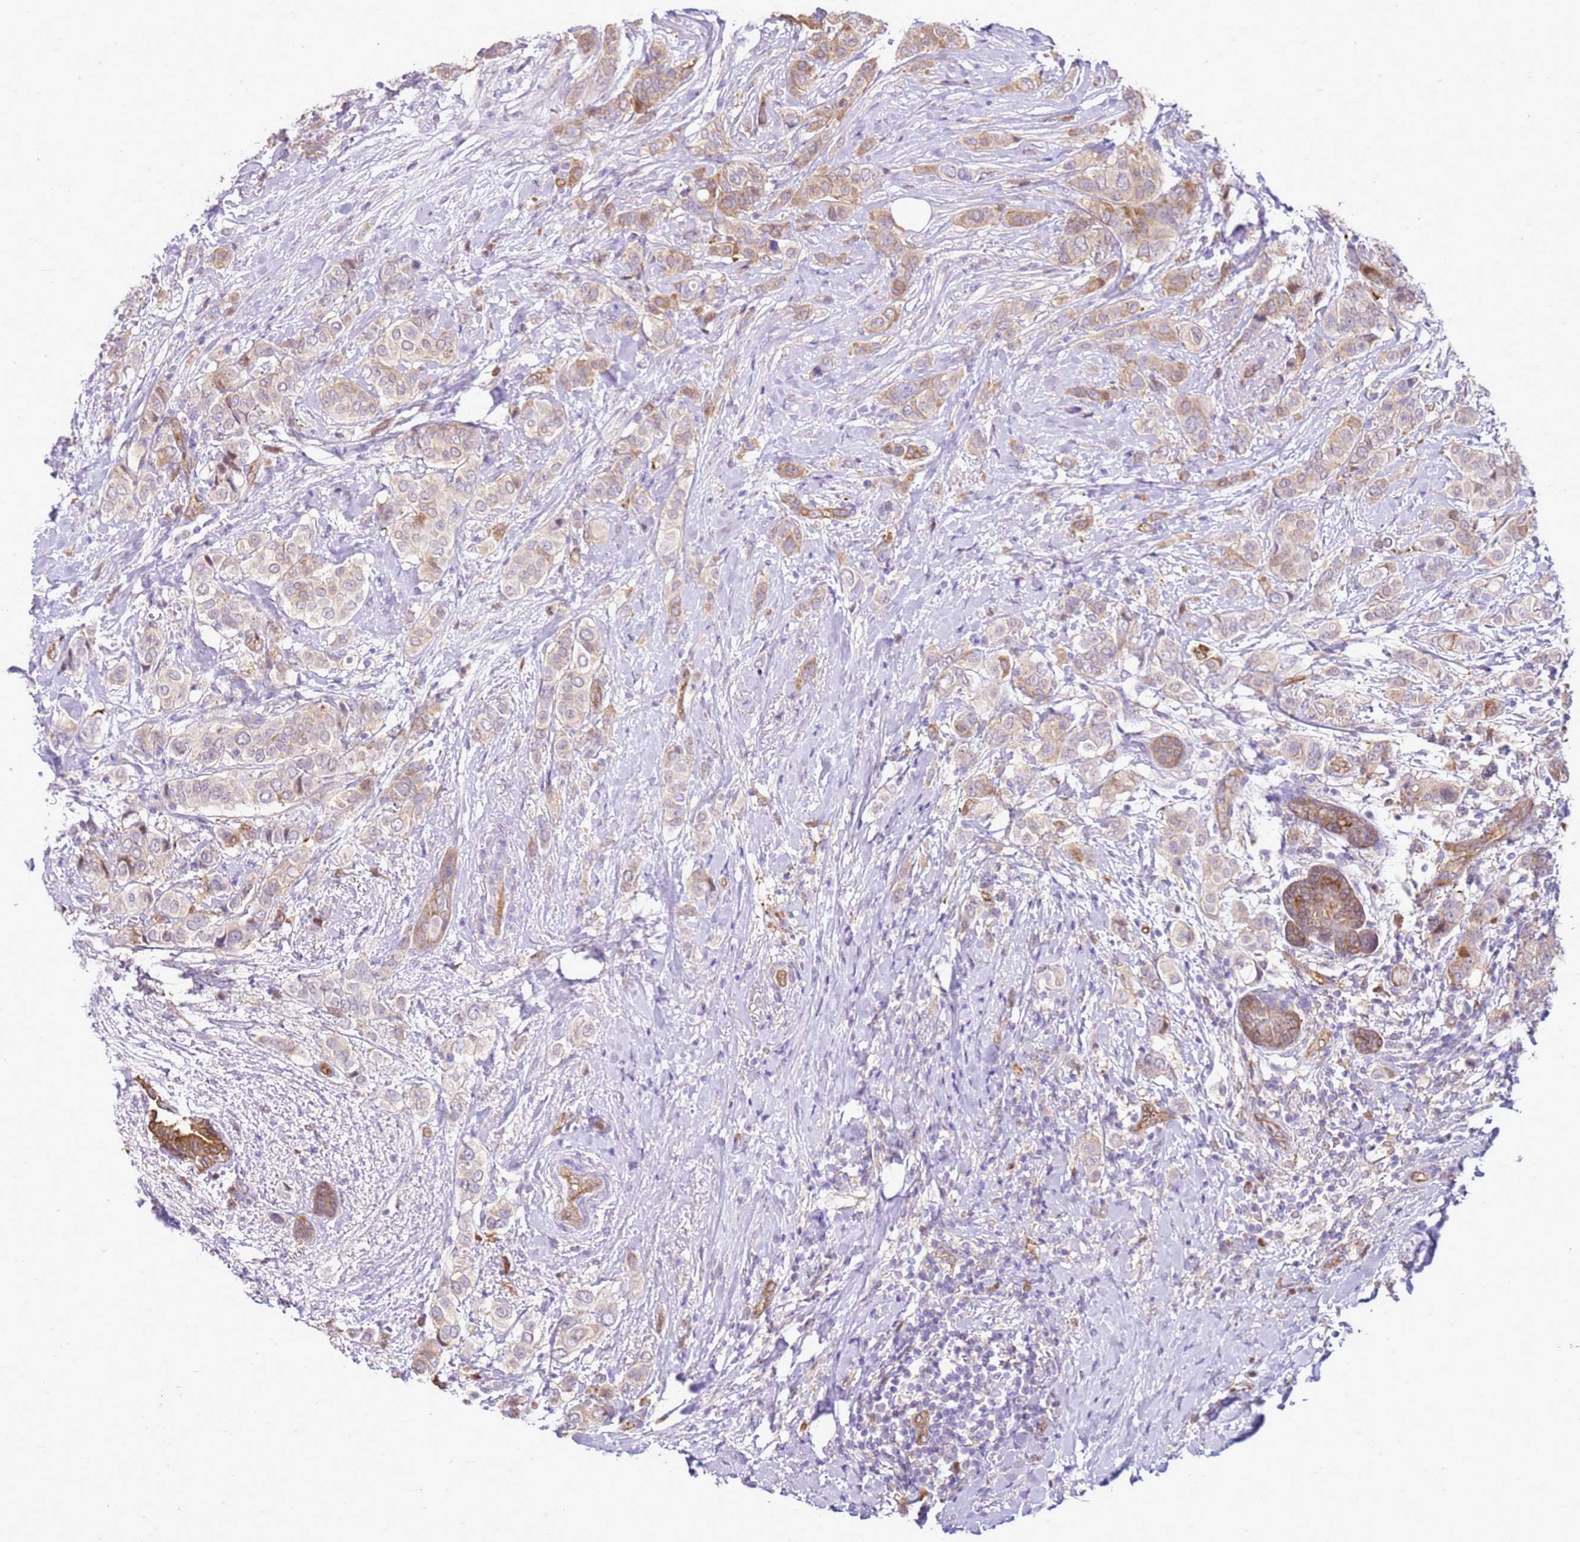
{"staining": {"intensity": "moderate", "quantity": "<25%", "location": "cytoplasmic/membranous"}, "tissue": "breast cancer", "cell_type": "Tumor cells", "image_type": "cancer", "snomed": [{"axis": "morphology", "description": "Lobular carcinoma"}, {"axis": "topography", "description": "Breast"}], "caption": "Moderate cytoplasmic/membranous staining for a protein is seen in approximately <25% of tumor cells of lobular carcinoma (breast) using IHC.", "gene": "YWHAE", "patient": {"sex": "female", "age": 51}}